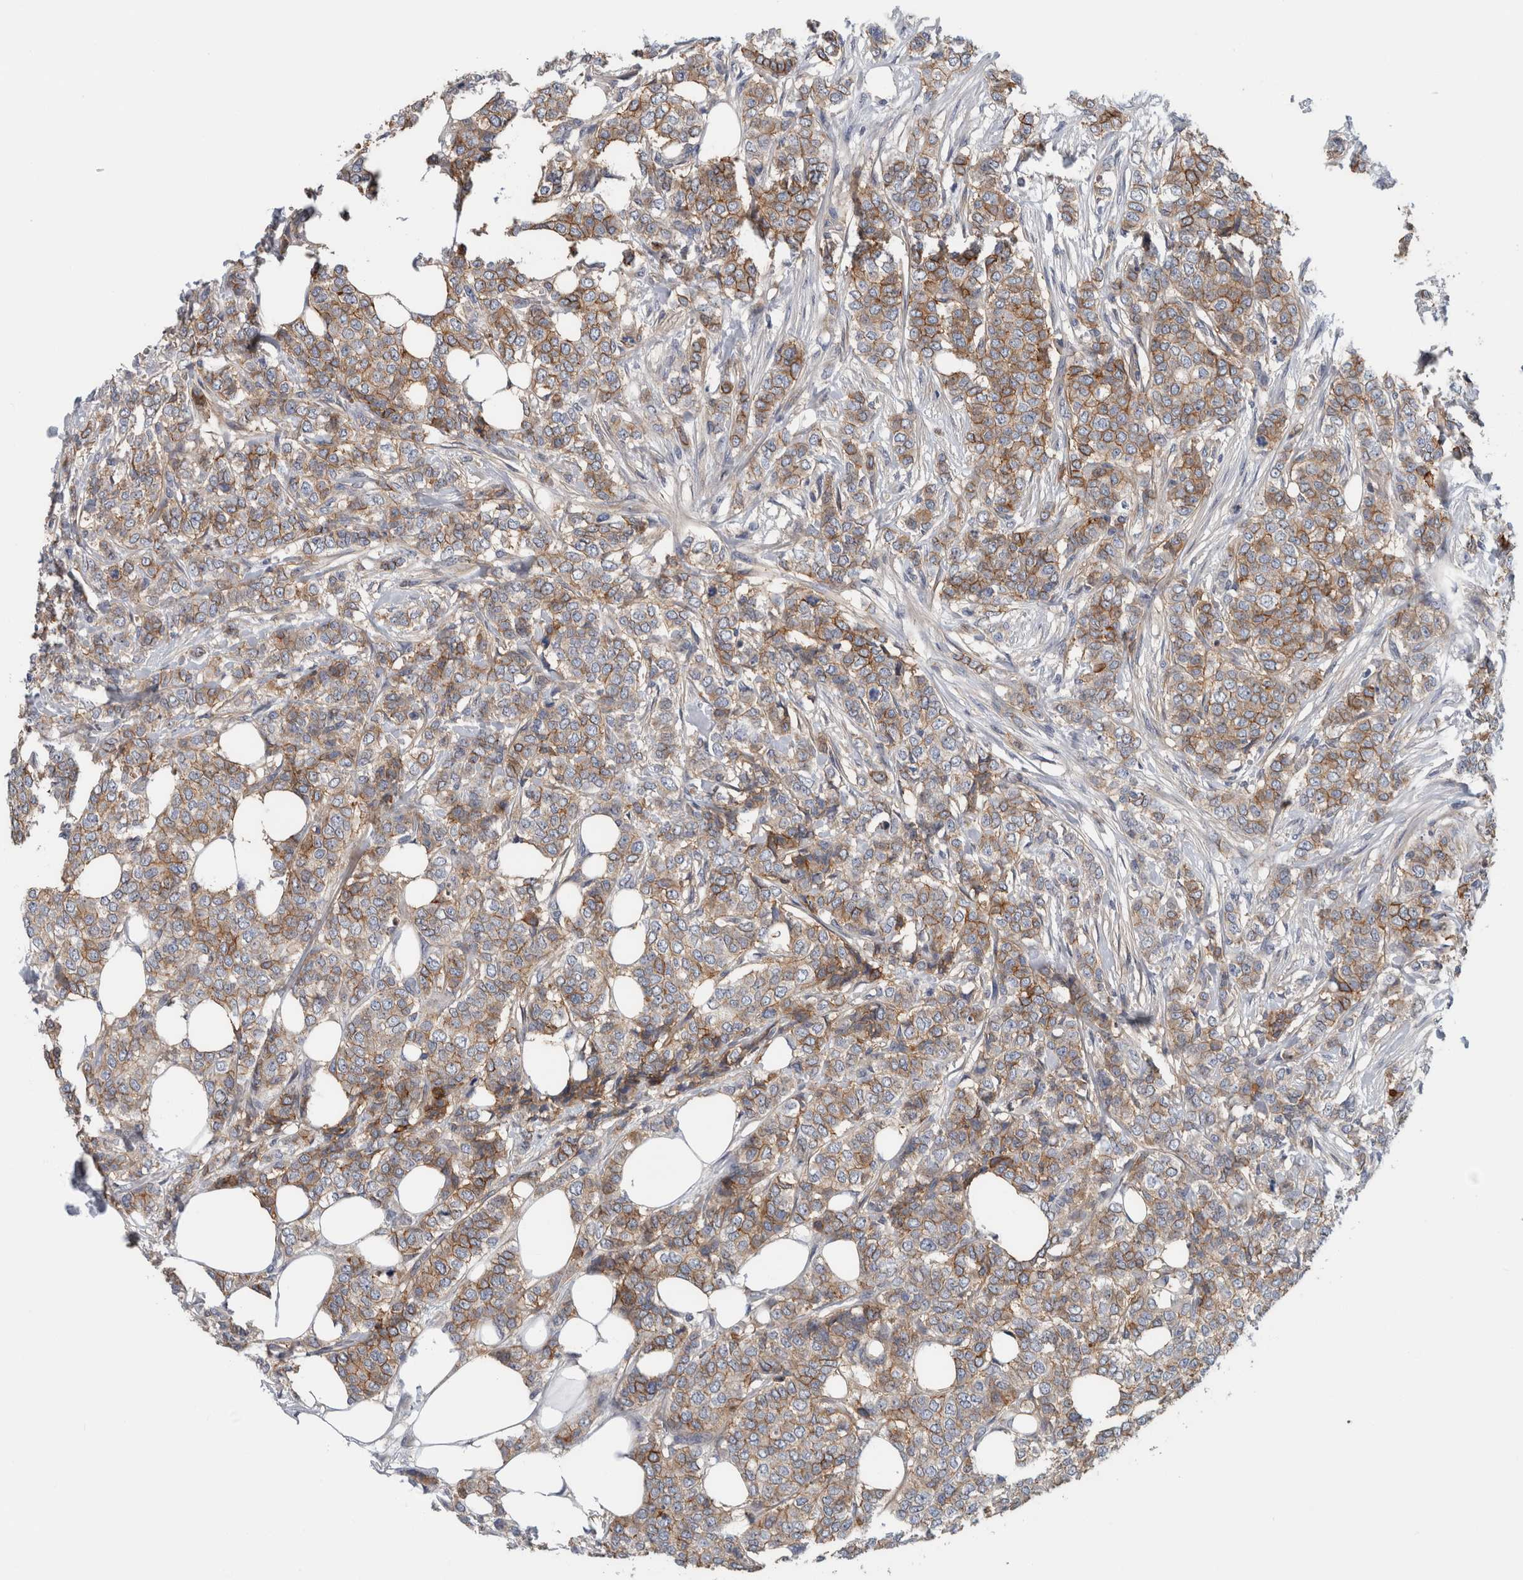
{"staining": {"intensity": "moderate", "quantity": ">75%", "location": "cytoplasmic/membranous"}, "tissue": "breast cancer", "cell_type": "Tumor cells", "image_type": "cancer", "snomed": [{"axis": "morphology", "description": "Lobular carcinoma"}, {"axis": "topography", "description": "Skin"}, {"axis": "topography", "description": "Breast"}], "caption": "Breast cancer stained with immunohistochemistry (IHC) reveals moderate cytoplasmic/membranous expression in approximately >75% of tumor cells. The staining was performed using DAB (3,3'-diaminobenzidine), with brown indicating positive protein expression. Nuclei are stained blue with hematoxylin.", "gene": "CD59", "patient": {"sex": "female", "age": 46}}